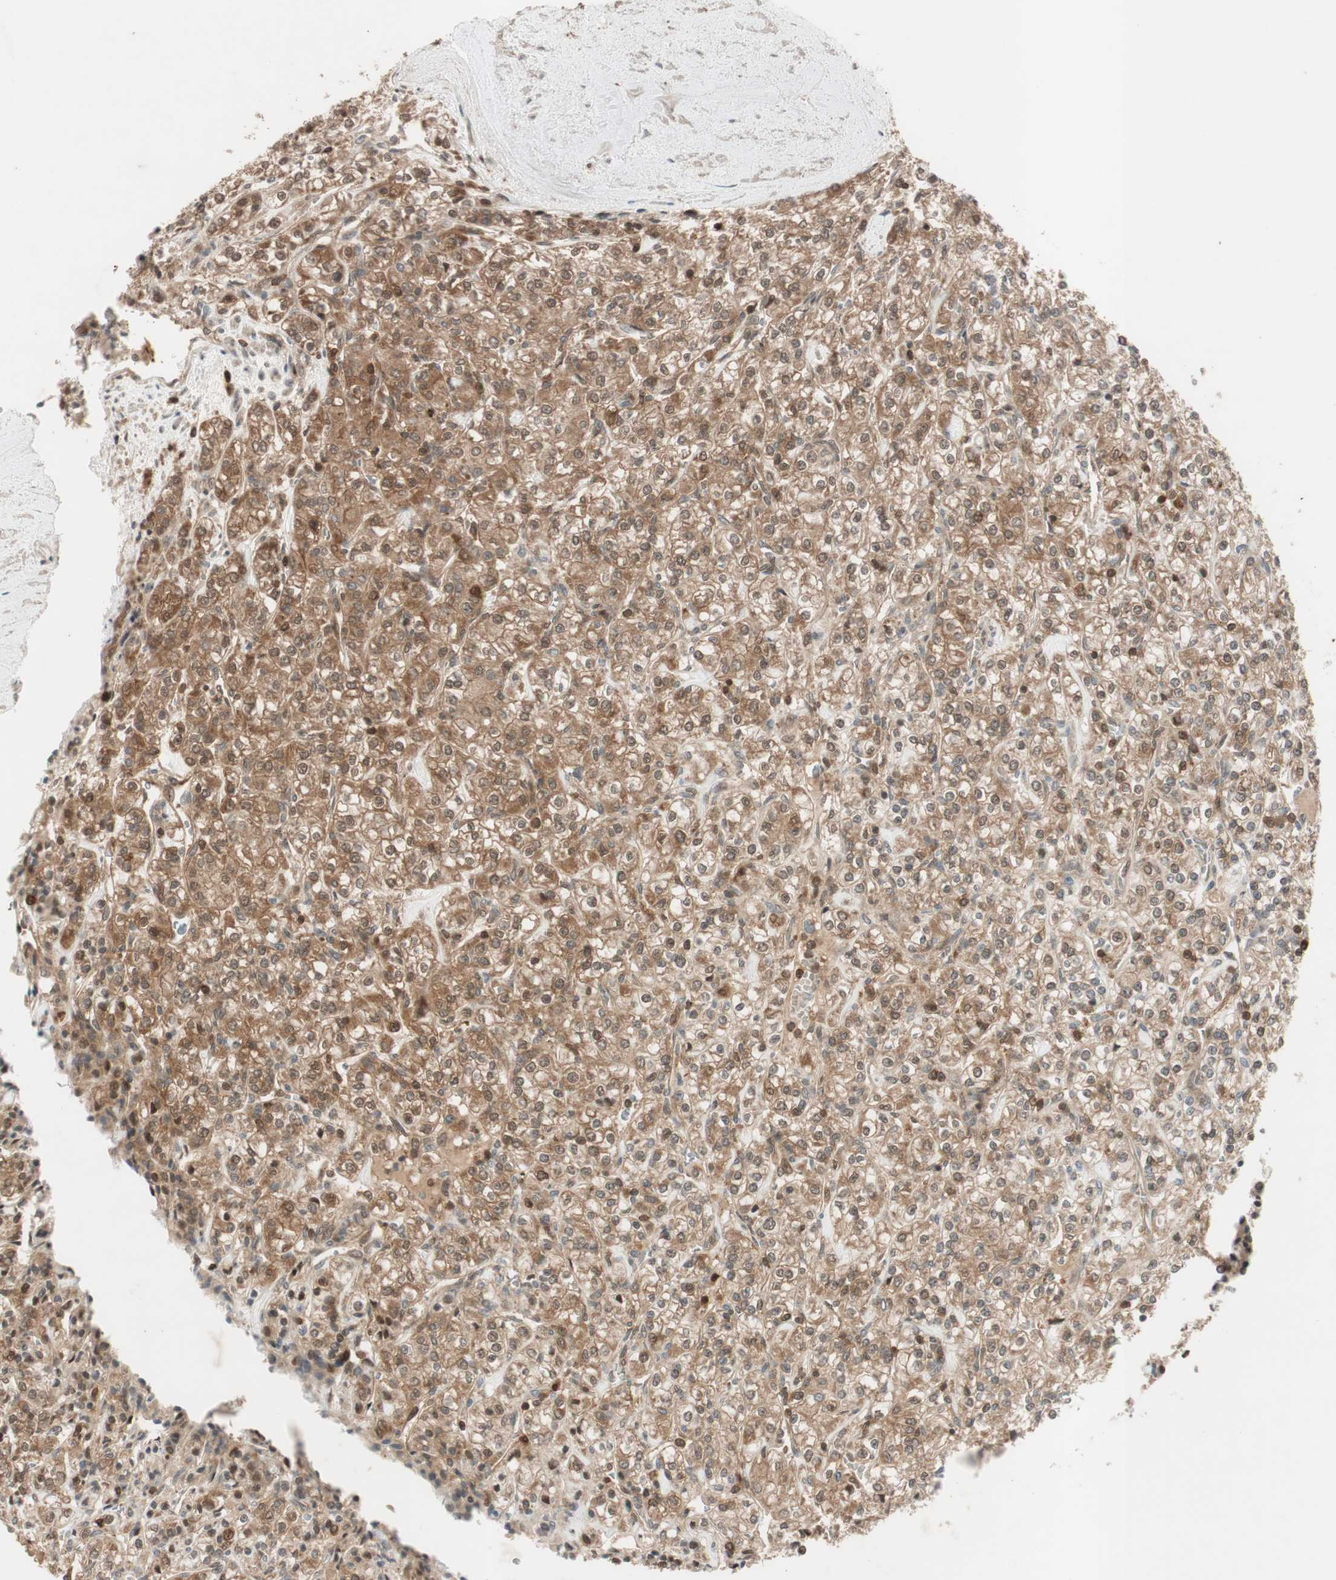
{"staining": {"intensity": "moderate", "quantity": ">75%", "location": "cytoplasmic/membranous,nuclear"}, "tissue": "renal cancer", "cell_type": "Tumor cells", "image_type": "cancer", "snomed": [{"axis": "morphology", "description": "Adenocarcinoma, NOS"}, {"axis": "topography", "description": "Kidney"}], "caption": "Immunohistochemistry (IHC) photomicrograph of neoplastic tissue: human renal cancer (adenocarcinoma) stained using immunohistochemistry reveals medium levels of moderate protein expression localized specifically in the cytoplasmic/membranous and nuclear of tumor cells, appearing as a cytoplasmic/membranous and nuclear brown color.", "gene": "EPHA8", "patient": {"sex": "male", "age": 77}}